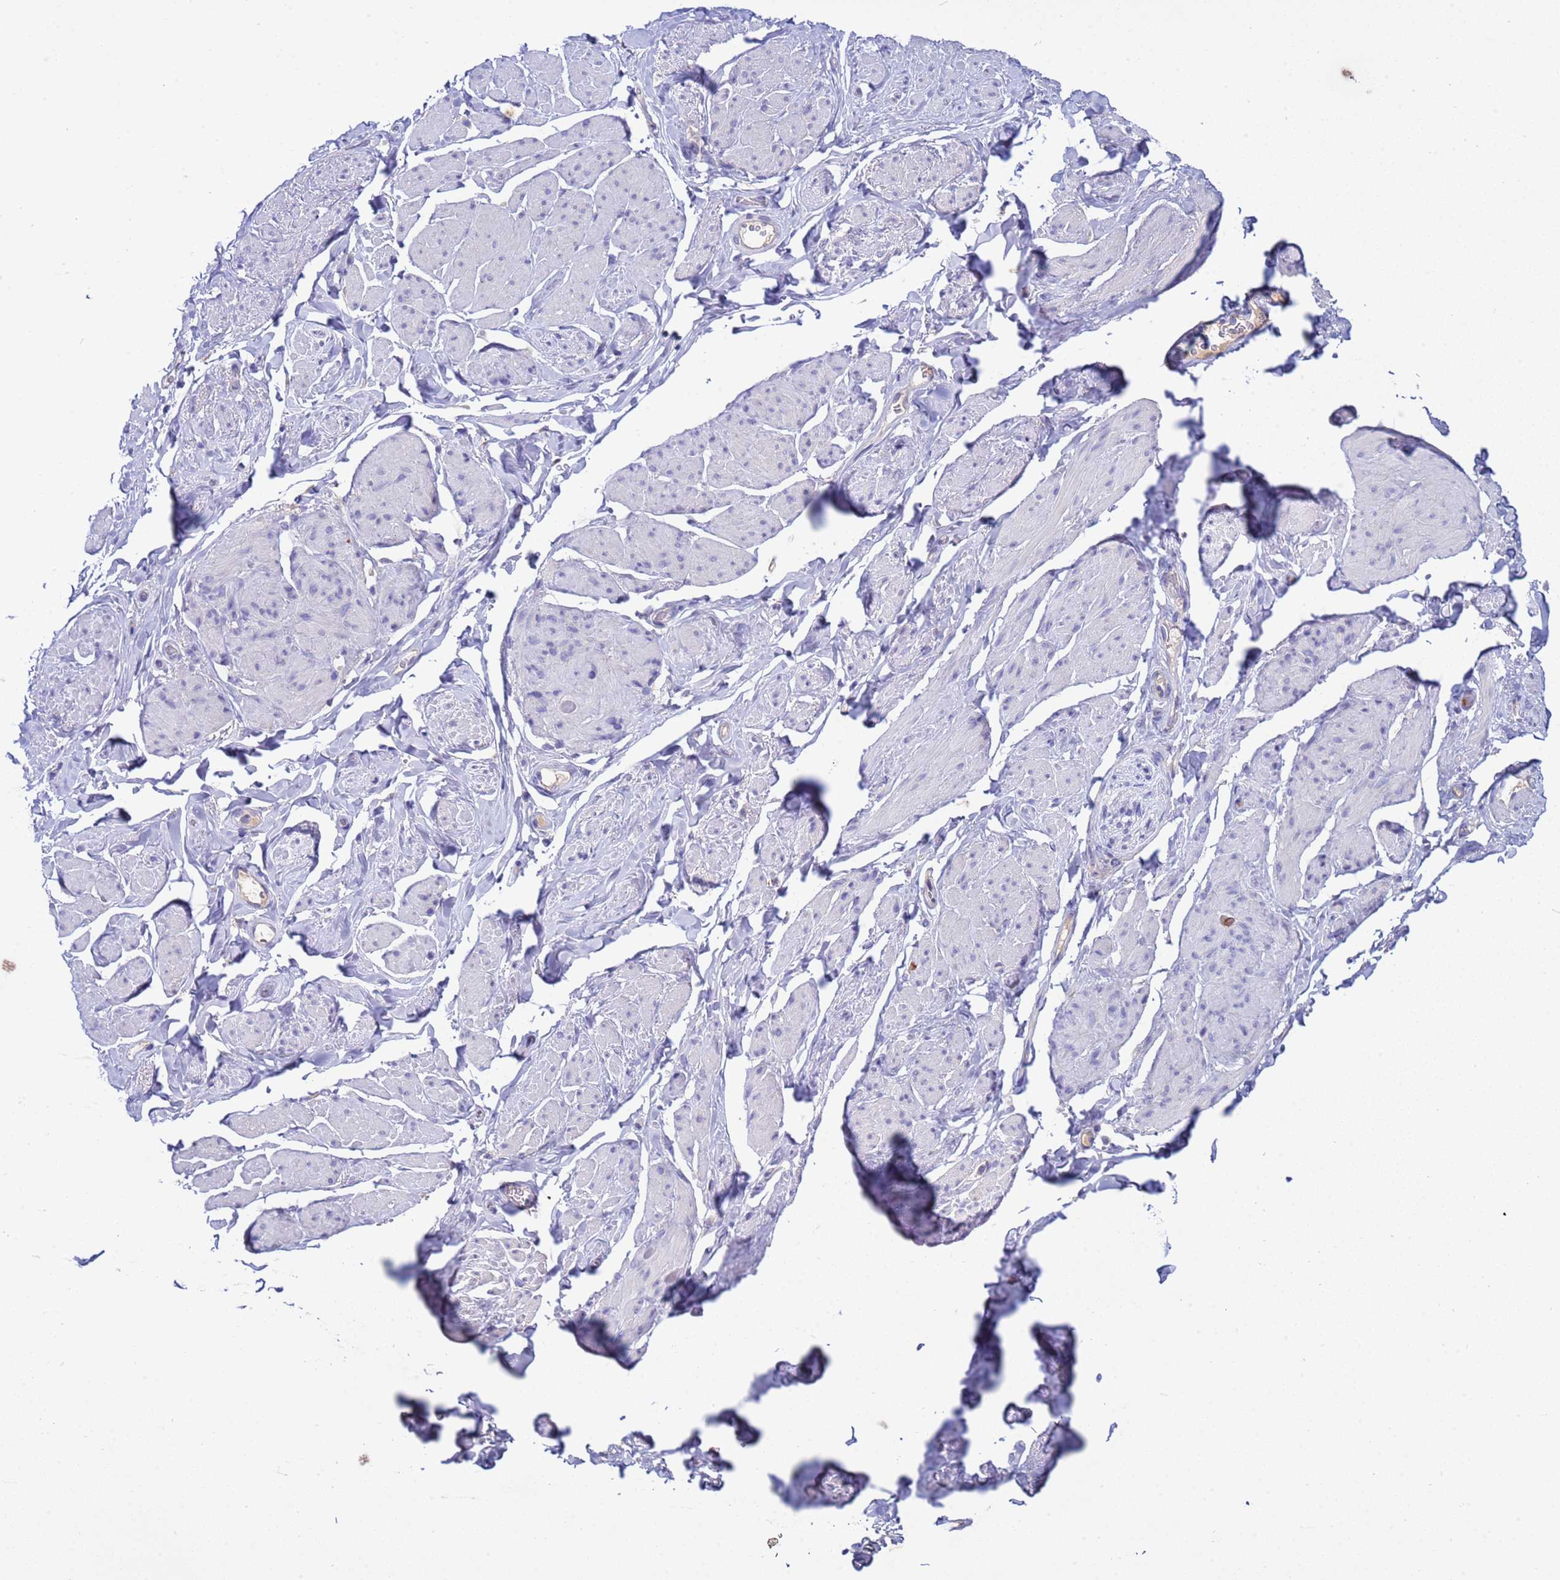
{"staining": {"intensity": "negative", "quantity": "none", "location": "none"}, "tissue": "smooth muscle", "cell_type": "Smooth muscle cells", "image_type": "normal", "snomed": [{"axis": "morphology", "description": "Normal tissue, NOS"}, {"axis": "topography", "description": "Smooth muscle"}, {"axis": "topography", "description": "Peripheral nerve tissue"}], "caption": "IHC micrograph of normal smooth muscle: human smooth muscle stained with DAB exhibits no significant protein expression in smooth muscle cells. (Immunohistochemistry, brightfield microscopy, high magnification).", "gene": "RC3H2", "patient": {"sex": "male", "age": 69}}